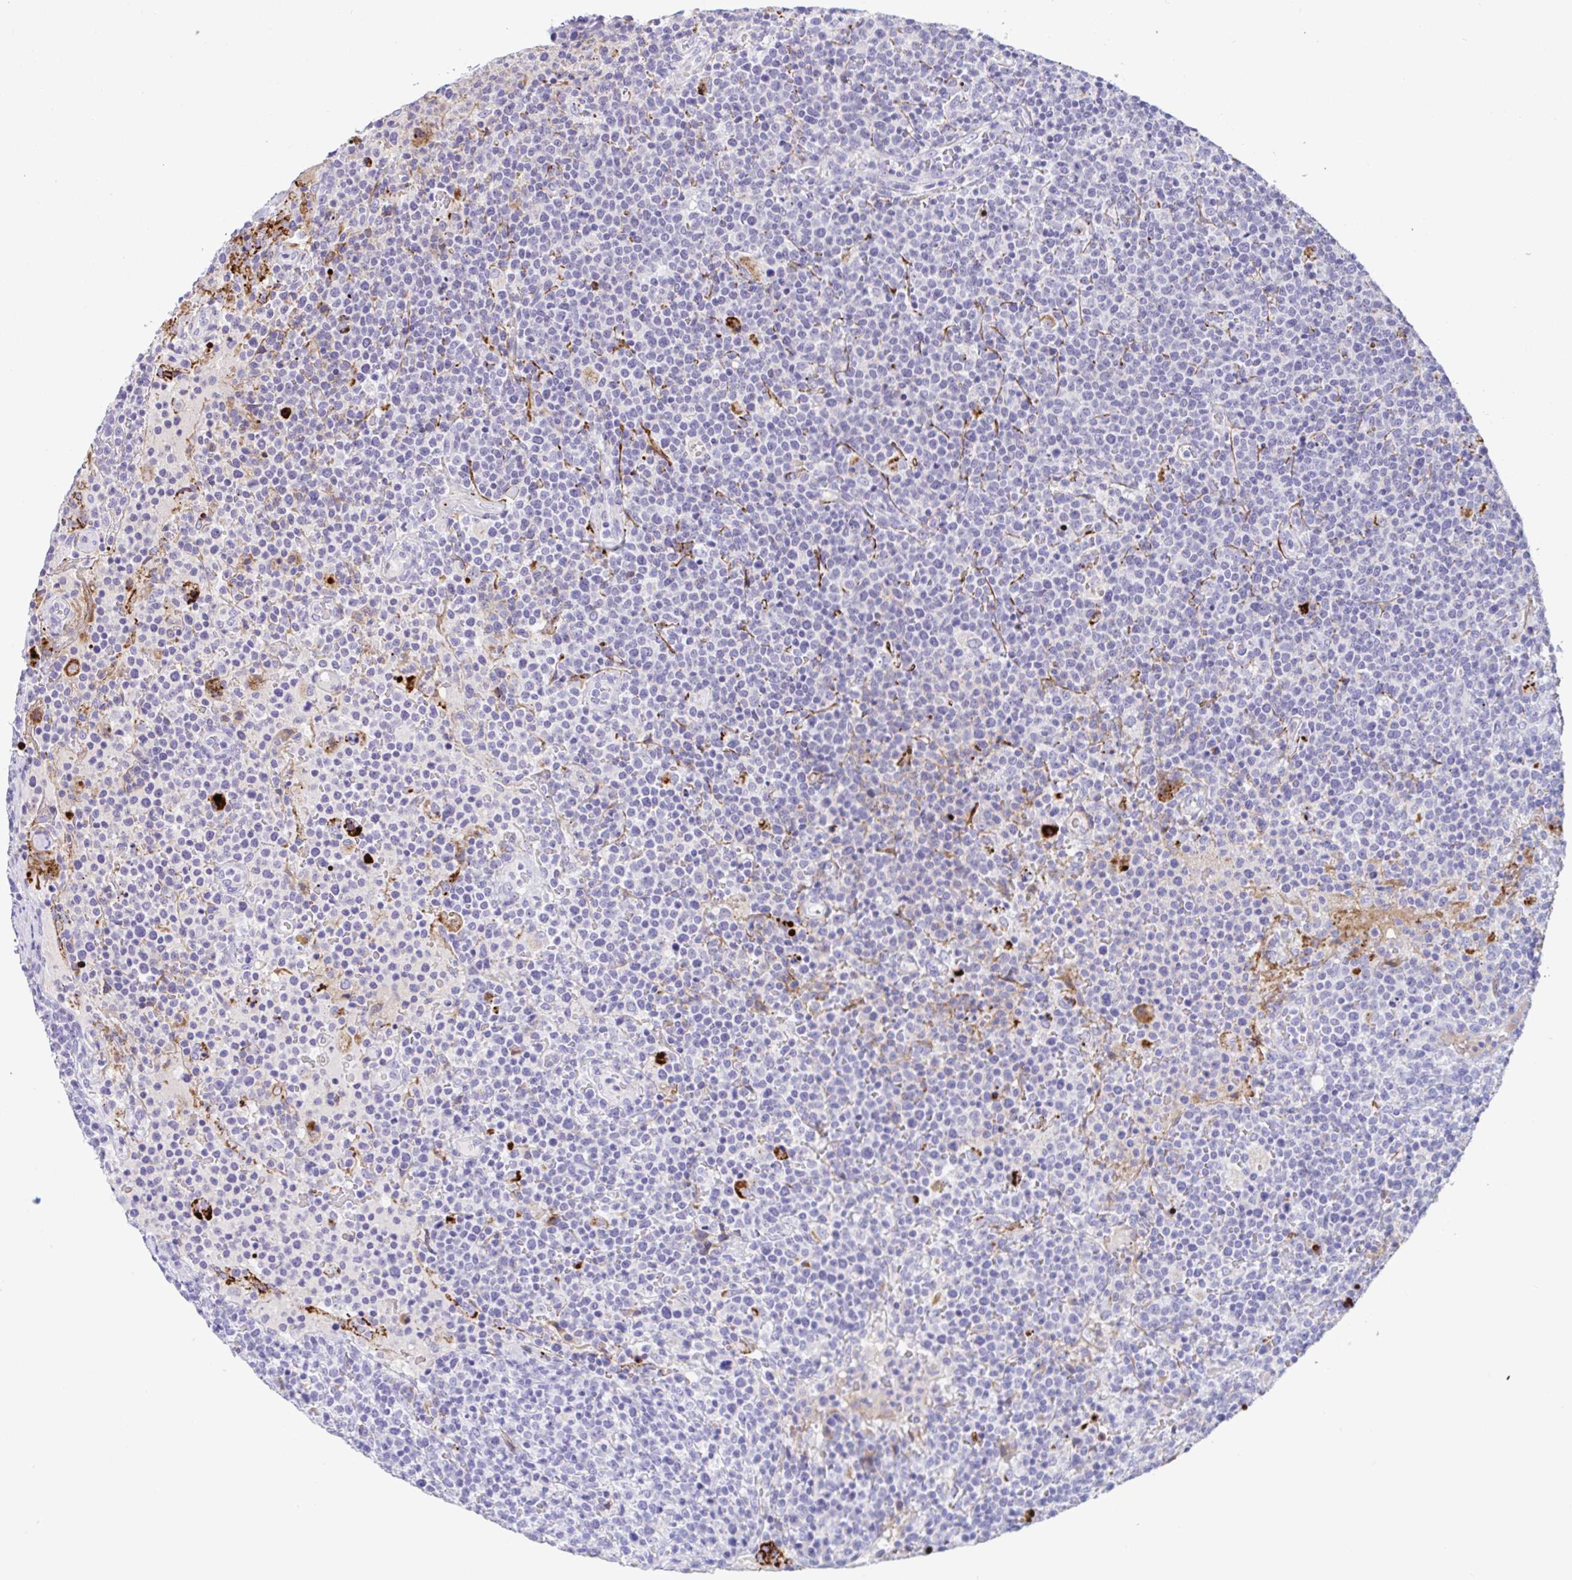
{"staining": {"intensity": "negative", "quantity": "none", "location": "none"}, "tissue": "lymphoma", "cell_type": "Tumor cells", "image_type": "cancer", "snomed": [{"axis": "morphology", "description": "Malignant lymphoma, non-Hodgkin's type, High grade"}, {"axis": "topography", "description": "Lymph node"}], "caption": "The histopathology image reveals no significant staining in tumor cells of malignant lymphoma, non-Hodgkin's type (high-grade).", "gene": "KMT2E", "patient": {"sex": "male", "age": 61}}